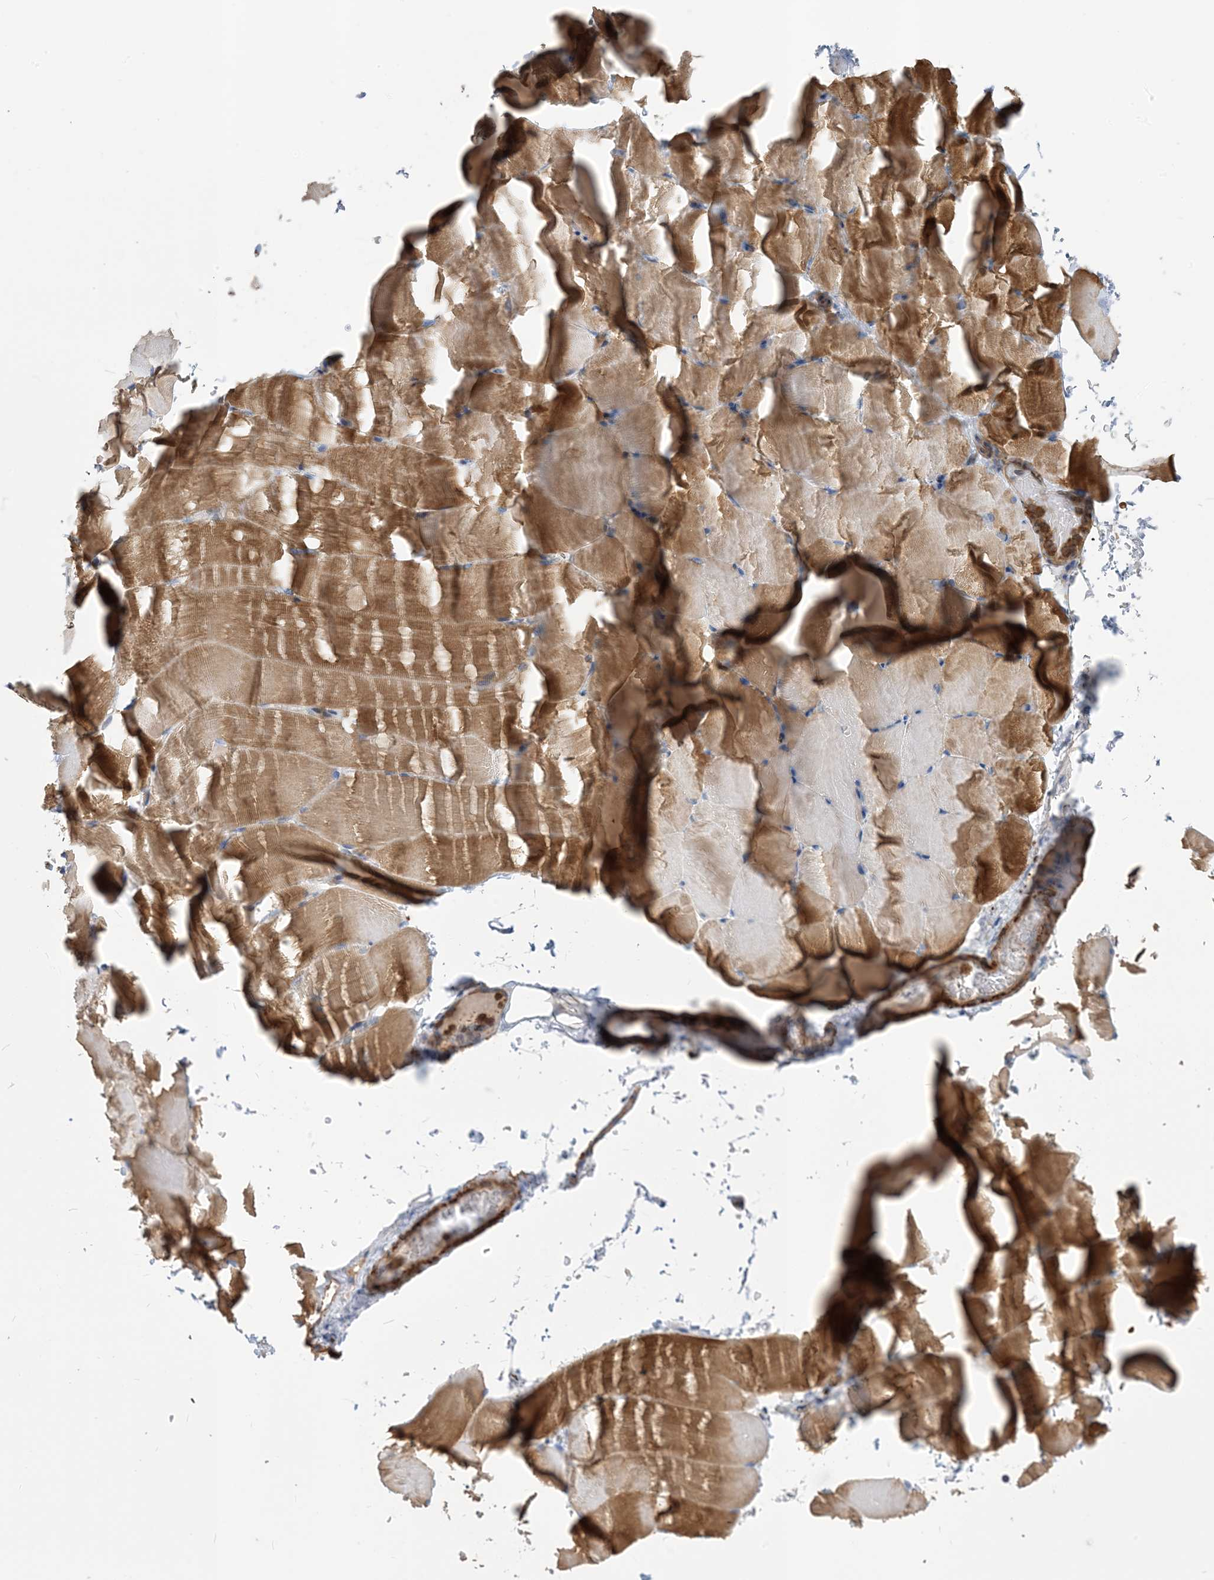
{"staining": {"intensity": "moderate", "quantity": "25%-75%", "location": "cytoplasmic/membranous"}, "tissue": "skeletal muscle", "cell_type": "Myocytes", "image_type": "normal", "snomed": [{"axis": "morphology", "description": "Normal tissue, NOS"}, {"axis": "topography", "description": "Skeletal muscle"}, {"axis": "topography", "description": "Parathyroid gland"}], "caption": "Normal skeletal muscle demonstrates moderate cytoplasmic/membranous expression in approximately 25%-75% of myocytes, visualized by immunohistochemistry.", "gene": "PARVG", "patient": {"sex": "female", "age": 37}}